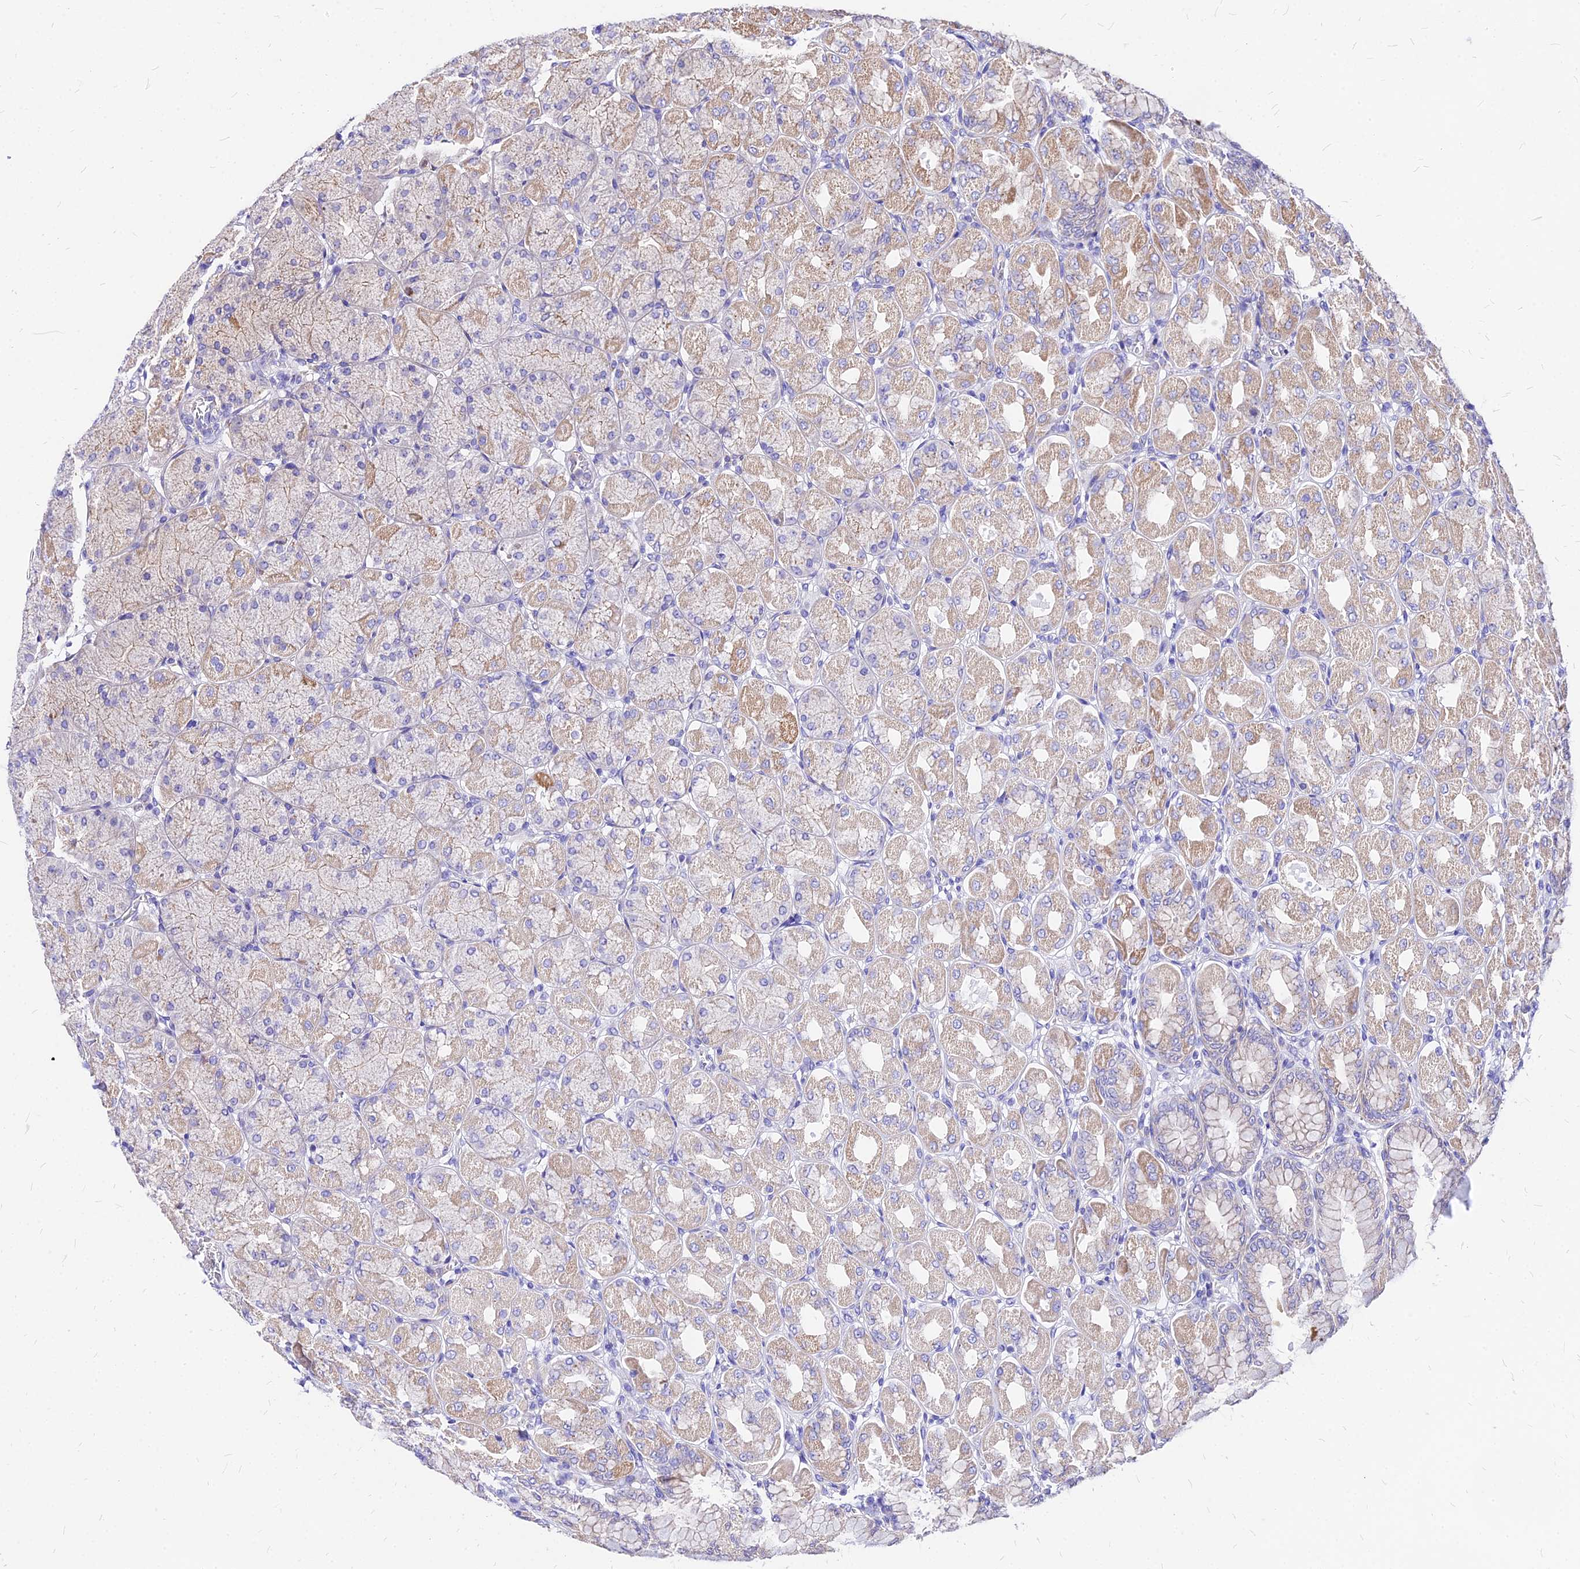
{"staining": {"intensity": "moderate", "quantity": "25%-75%", "location": "cytoplasmic/membranous"}, "tissue": "stomach", "cell_type": "Glandular cells", "image_type": "normal", "snomed": [{"axis": "morphology", "description": "Normal tissue, NOS"}, {"axis": "topography", "description": "Stomach, upper"}], "caption": "This is a photomicrograph of immunohistochemistry (IHC) staining of benign stomach, which shows moderate expression in the cytoplasmic/membranous of glandular cells.", "gene": "MRPL3", "patient": {"sex": "female", "age": 56}}